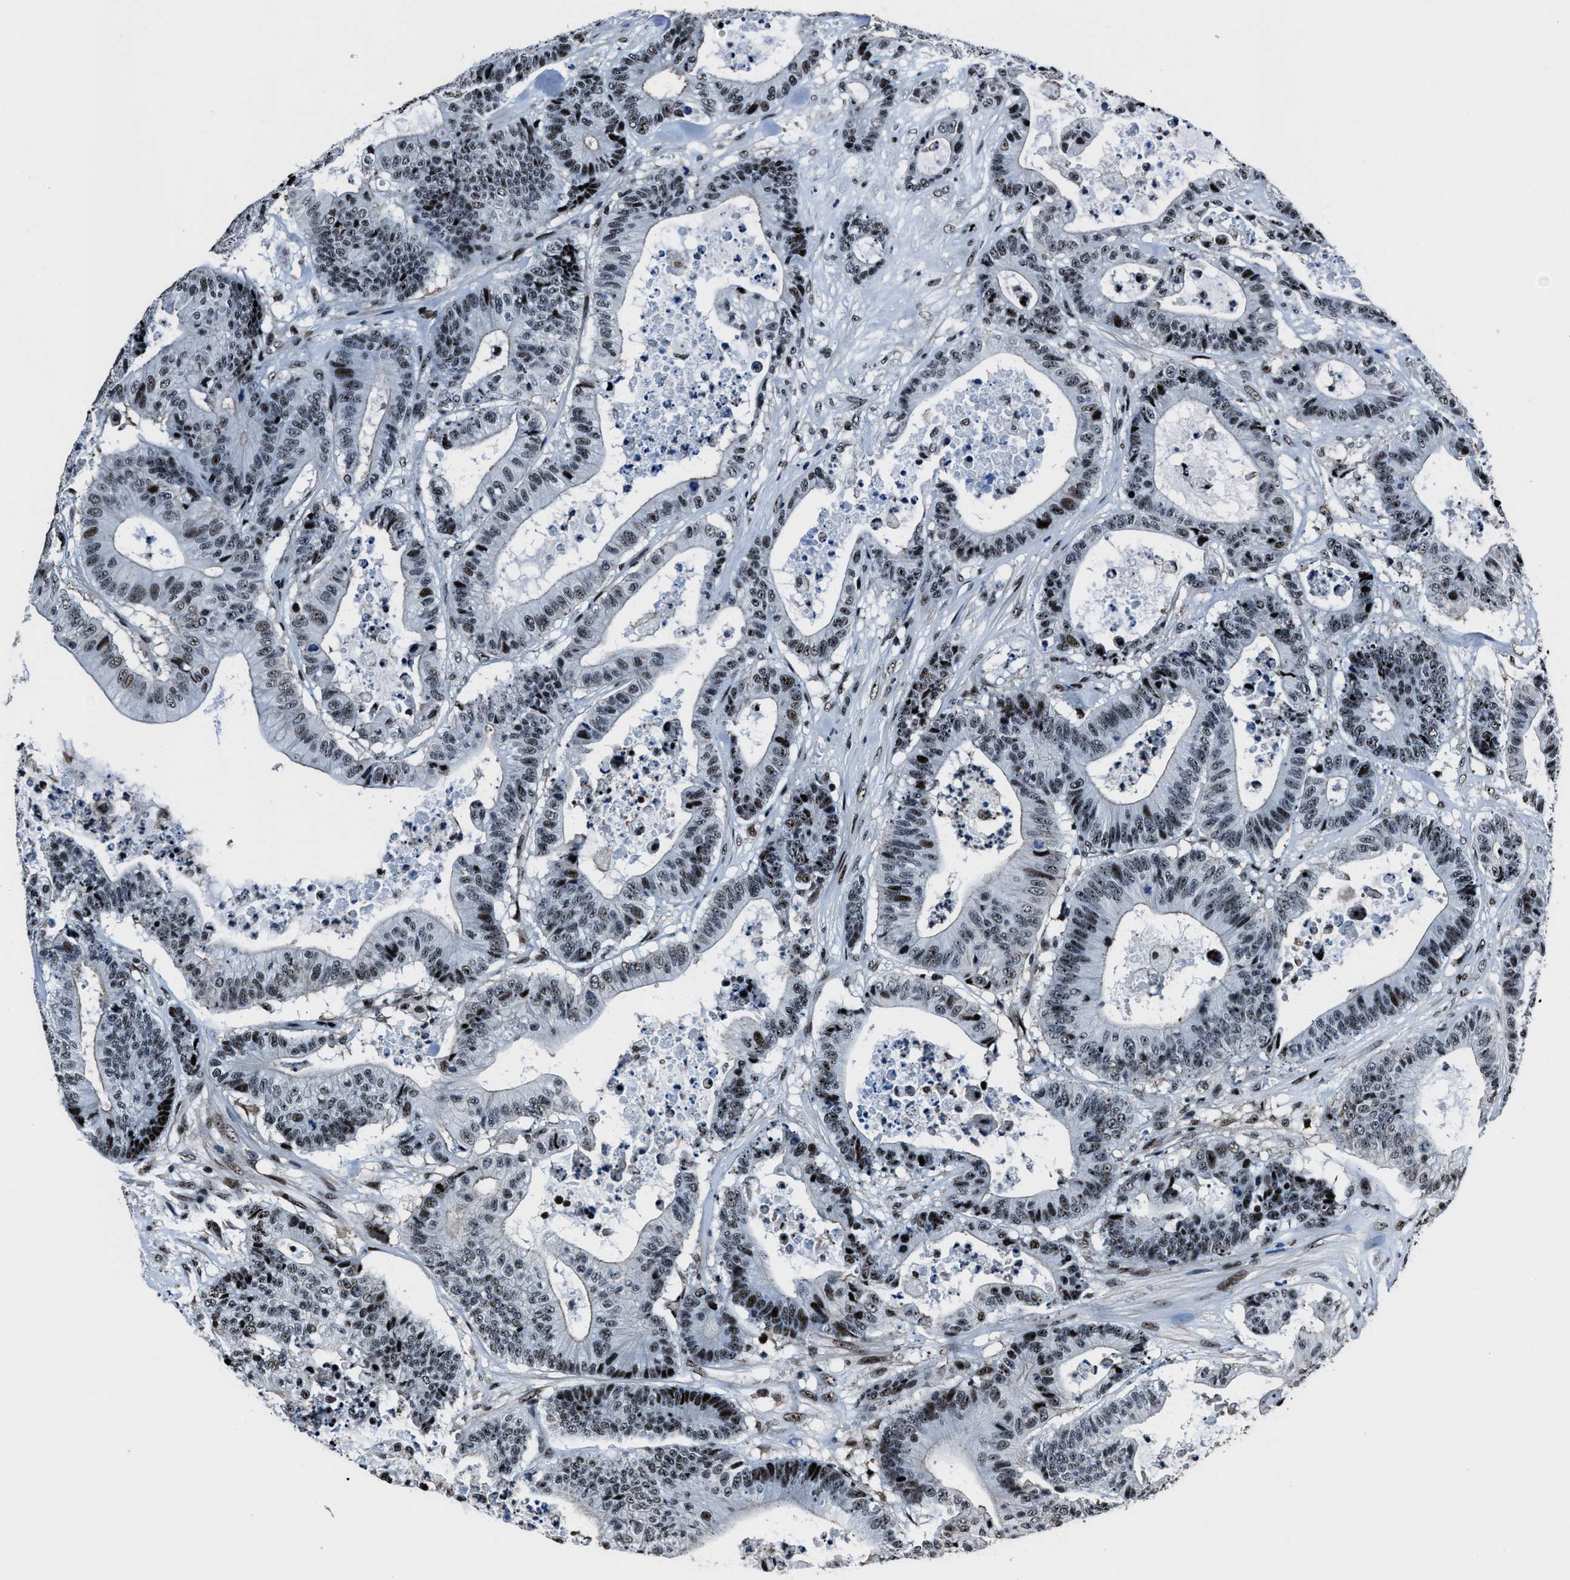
{"staining": {"intensity": "moderate", "quantity": ">75%", "location": "nuclear"}, "tissue": "colorectal cancer", "cell_type": "Tumor cells", "image_type": "cancer", "snomed": [{"axis": "morphology", "description": "Adenocarcinoma, NOS"}, {"axis": "topography", "description": "Colon"}], "caption": "Colorectal cancer was stained to show a protein in brown. There is medium levels of moderate nuclear expression in approximately >75% of tumor cells. Using DAB (3,3'-diaminobenzidine) (brown) and hematoxylin (blue) stains, captured at high magnification using brightfield microscopy.", "gene": "PPIE", "patient": {"sex": "female", "age": 84}}